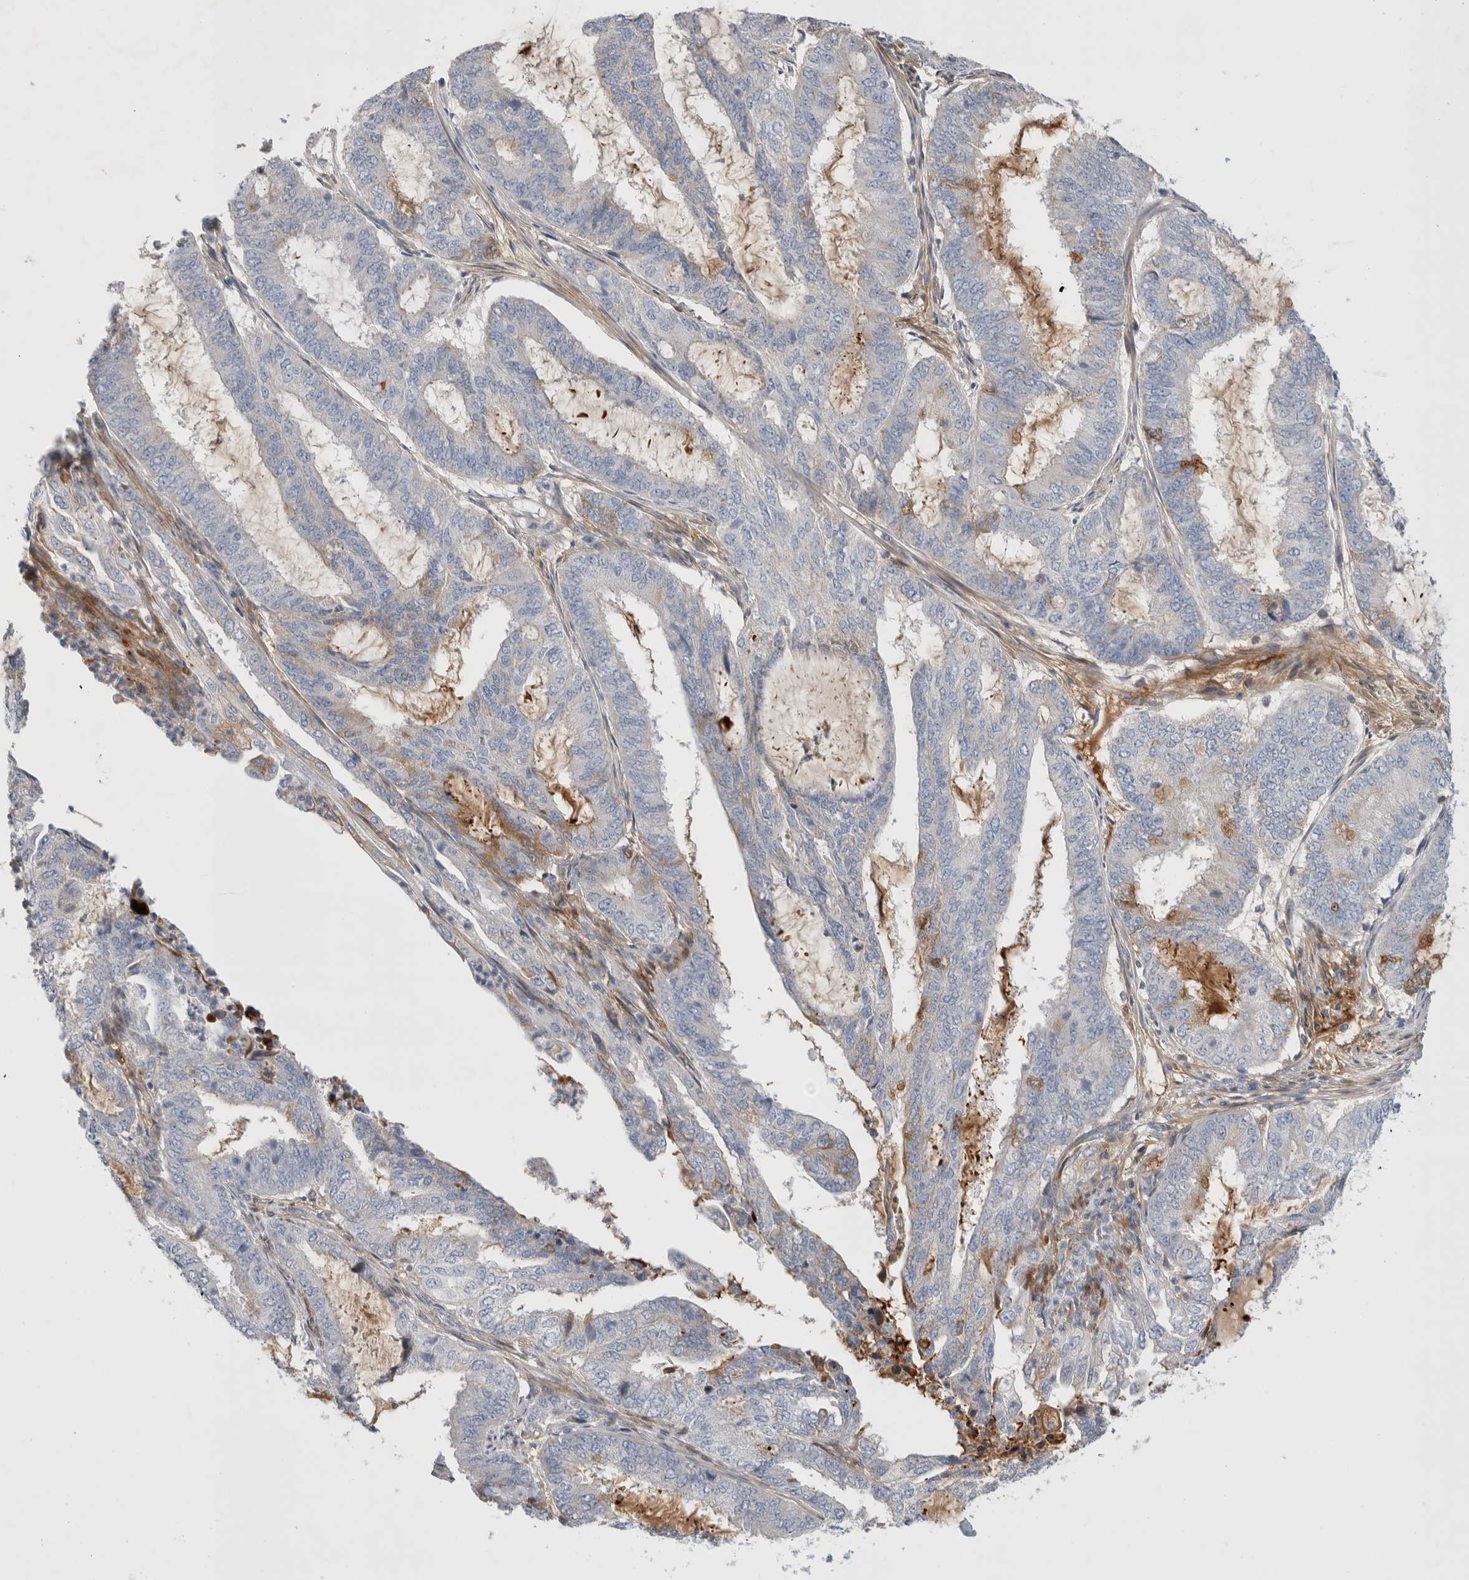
{"staining": {"intensity": "weak", "quantity": "<25%", "location": "cytoplasmic/membranous"}, "tissue": "endometrial cancer", "cell_type": "Tumor cells", "image_type": "cancer", "snomed": [{"axis": "morphology", "description": "Adenocarcinoma, NOS"}, {"axis": "topography", "description": "Endometrium"}], "caption": "Human adenocarcinoma (endometrial) stained for a protein using immunohistochemistry shows no positivity in tumor cells.", "gene": "ECHDC2", "patient": {"sex": "female", "age": 51}}